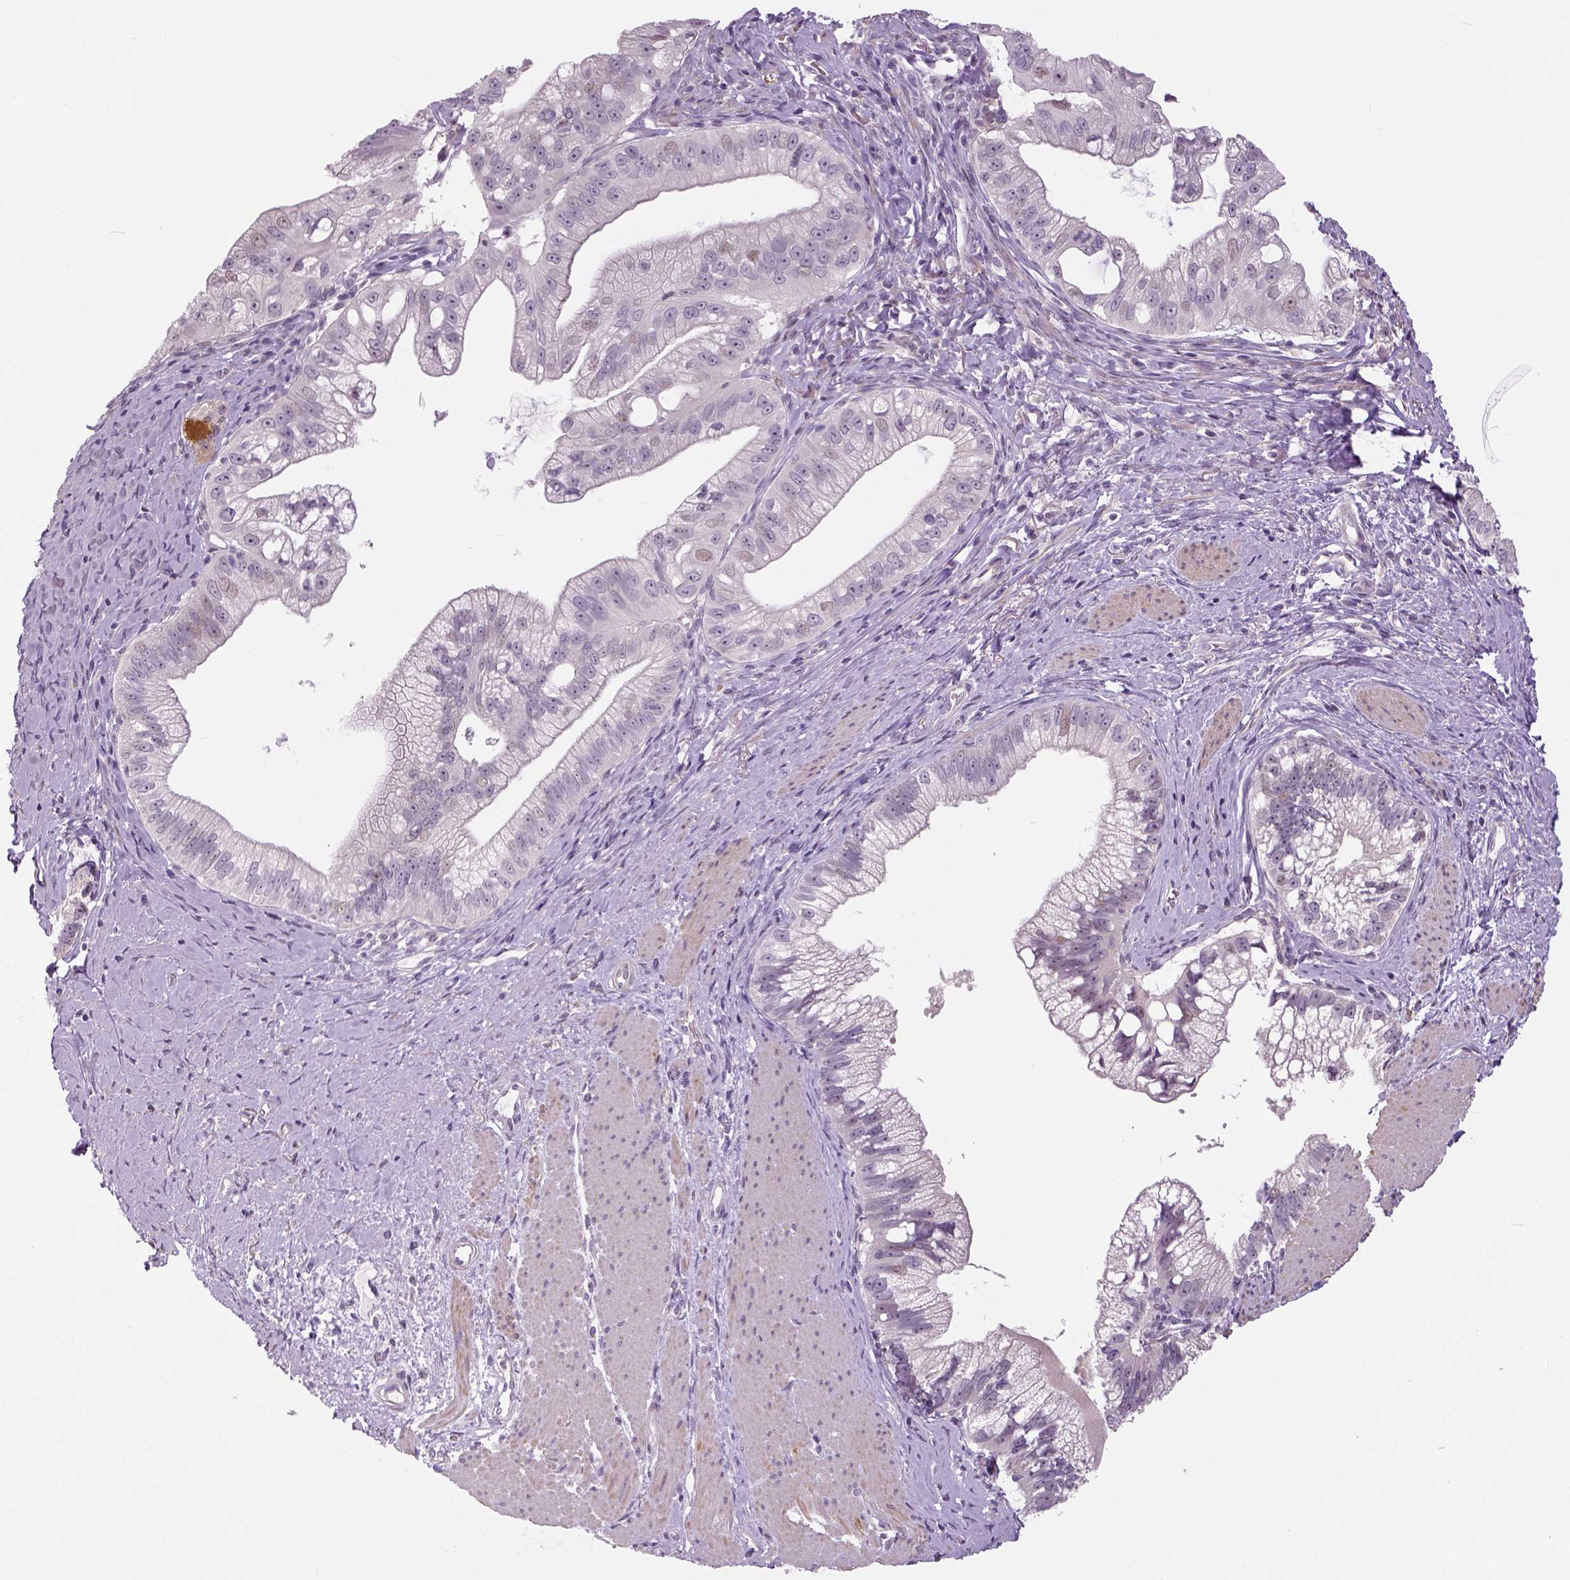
{"staining": {"intensity": "negative", "quantity": "none", "location": "none"}, "tissue": "pancreatic cancer", "cell_type": "Tumor cells", "image_type": "cancer", "snomed": [{"axis": "morphology", "description": "Adenocarcinoma, NOS"}, {"axis": "topography", "description": "Pancreas"}], "caption": "The image exhibits no staining of tumor cells in pancreatic adenocarcinoma. The staining is performed using DAB brown chromogen with nuclei counter-stained in using hematoxylin.", "gene": "NECAB1", "patient": {"sex": "male", "age": 70}}